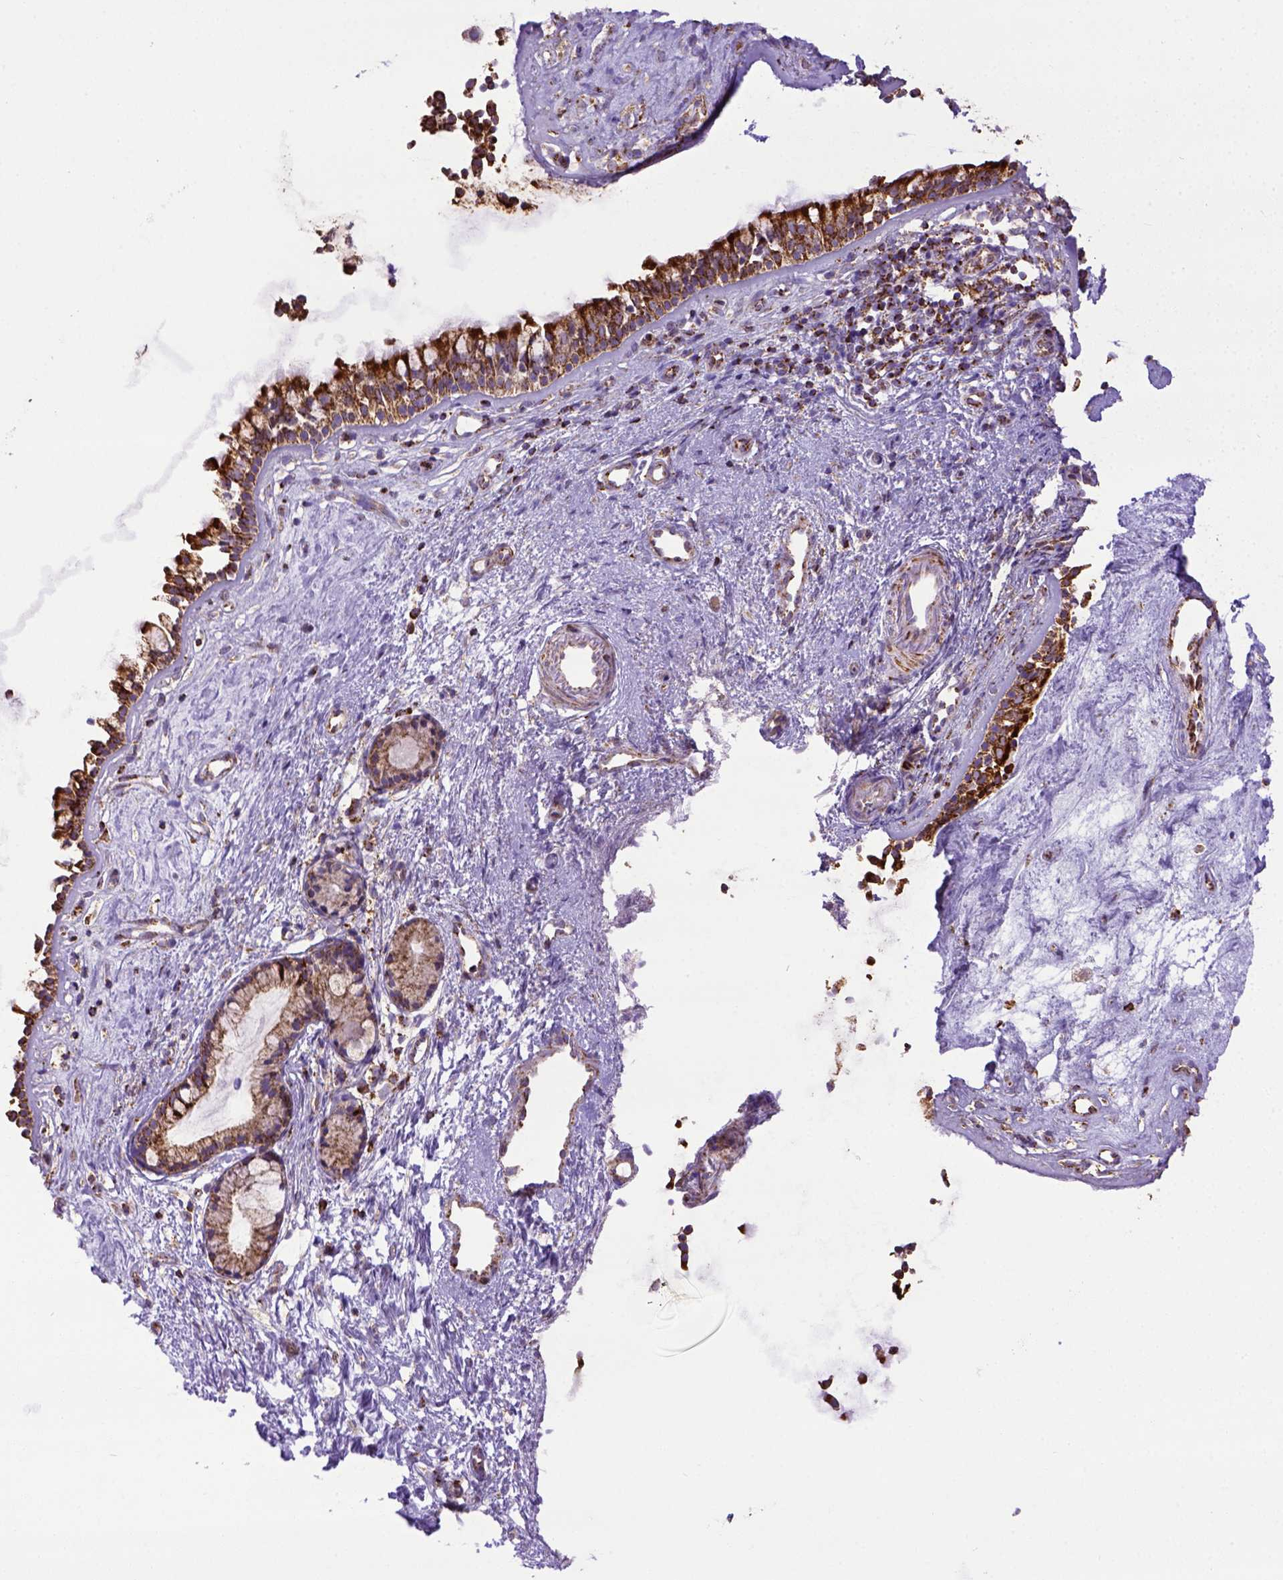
{"staining": {"intensity": "strong", "quantity": ">75%", "location": "cytoplasmic/membranous"}, "tissue": "nasopharynx", "cell_type": "Respiratory epithelial cells", "image_type": "normal", "snomed": [{"axis": "morphology", "description": "Normal tissue, NOS"}, {"axis": "topography", "description": "Nasopharynx"}], "caption": "Respiratory epithelial cells display high levels of strong cytoplasmic/membranous staining in approximately >75% of cells in normal nasopharynx.", "gene": "MT", "patient": {"sex": "female", "age": 52}}